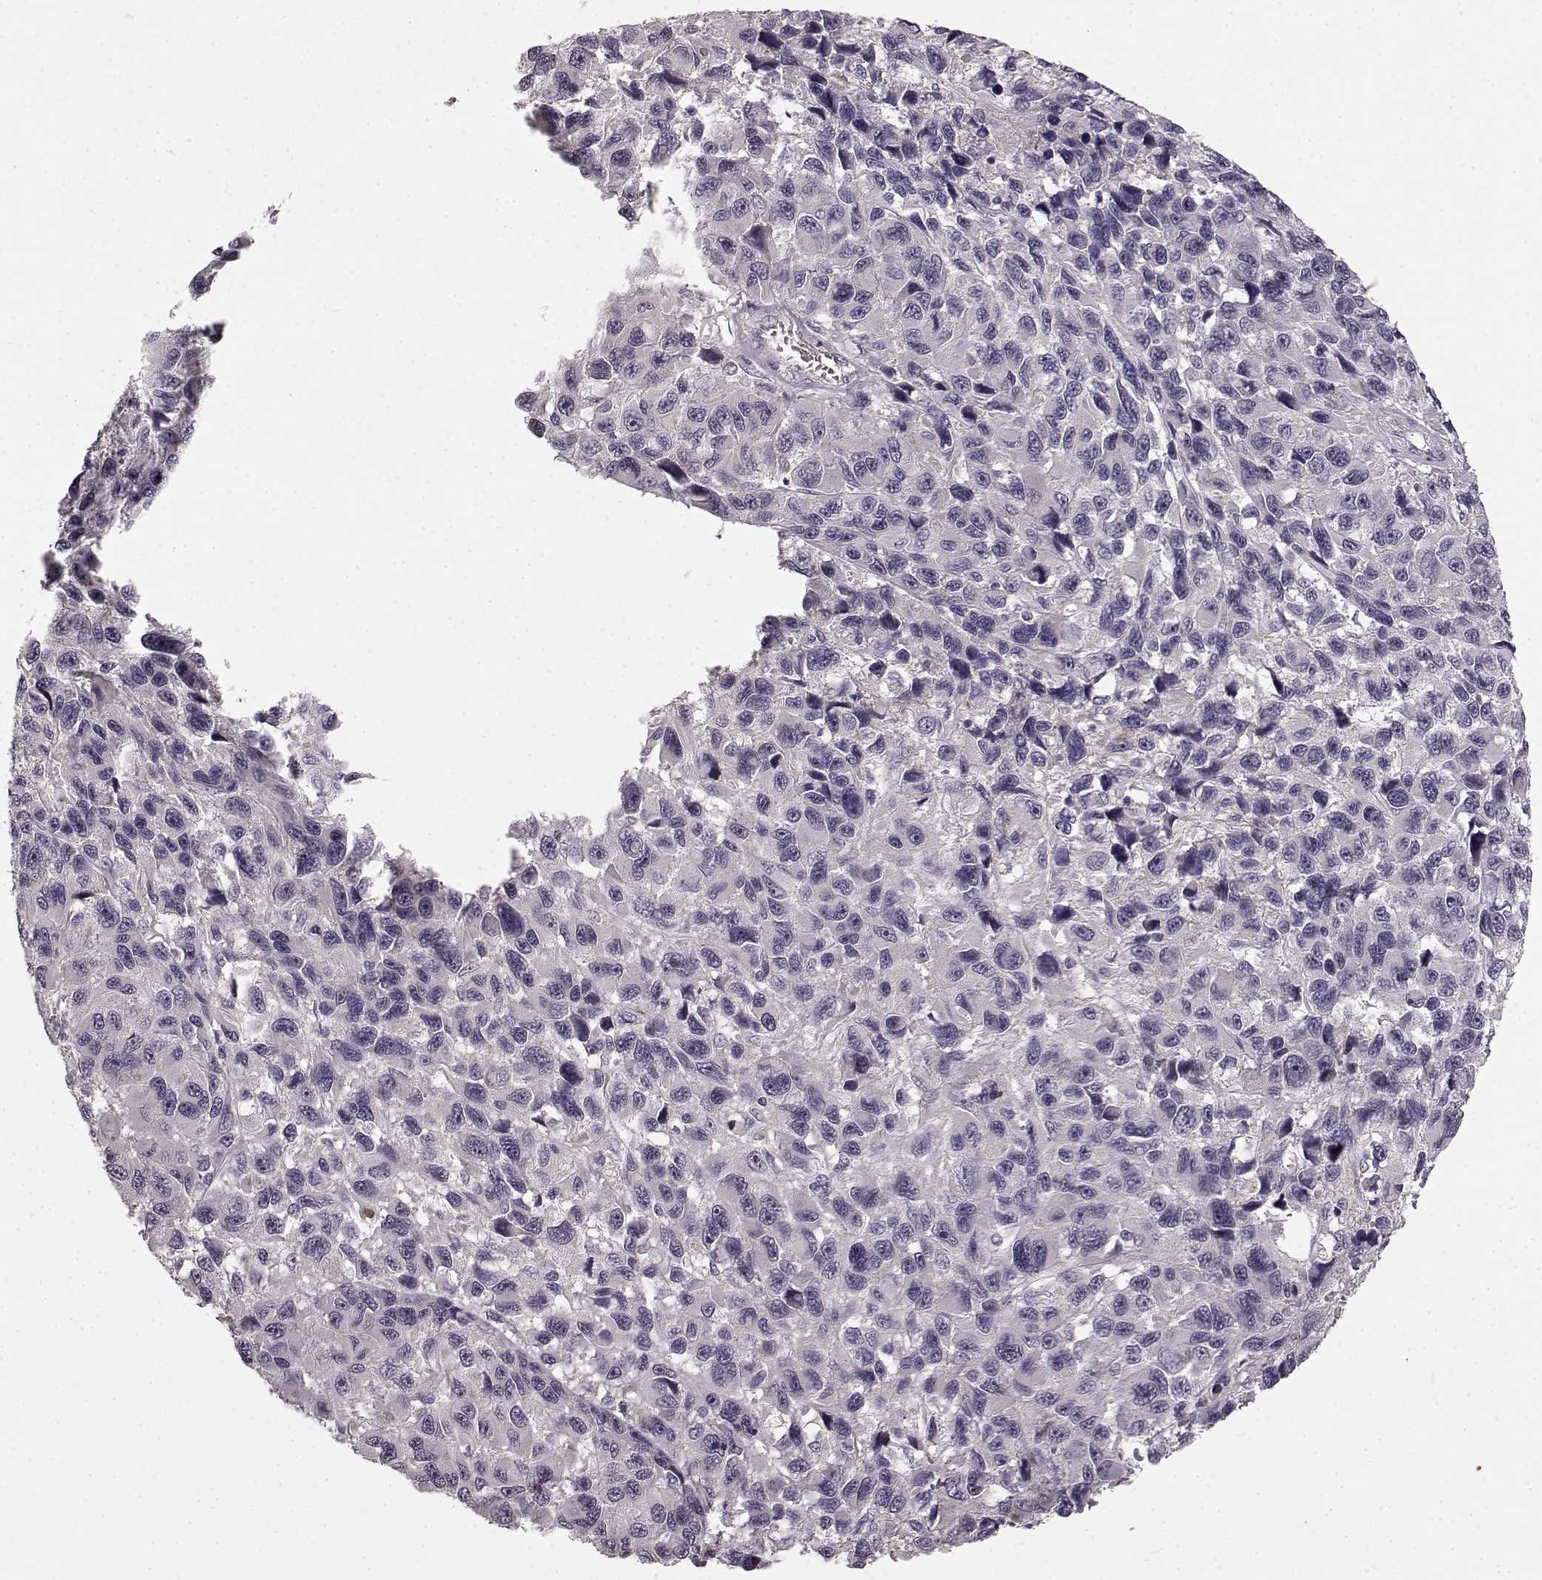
{"staining": {"intensity": "negative", "quantity": "none", "location": "none"}, "tissue": "melanoma", "cell_type": "Tumor cells", "image_type": "cancer", "snomed": [{"axis": "morphology", "description": "Malignant melanoma, NOS"}, {"axis": "topography", "description": "Skin"}], "caption": "Immunohistochemical staining of malignant melanoma displays no significant expression in tumor cells.", "gene": "SLC22A18", "patient": {"sex": "male", "age": 53}}